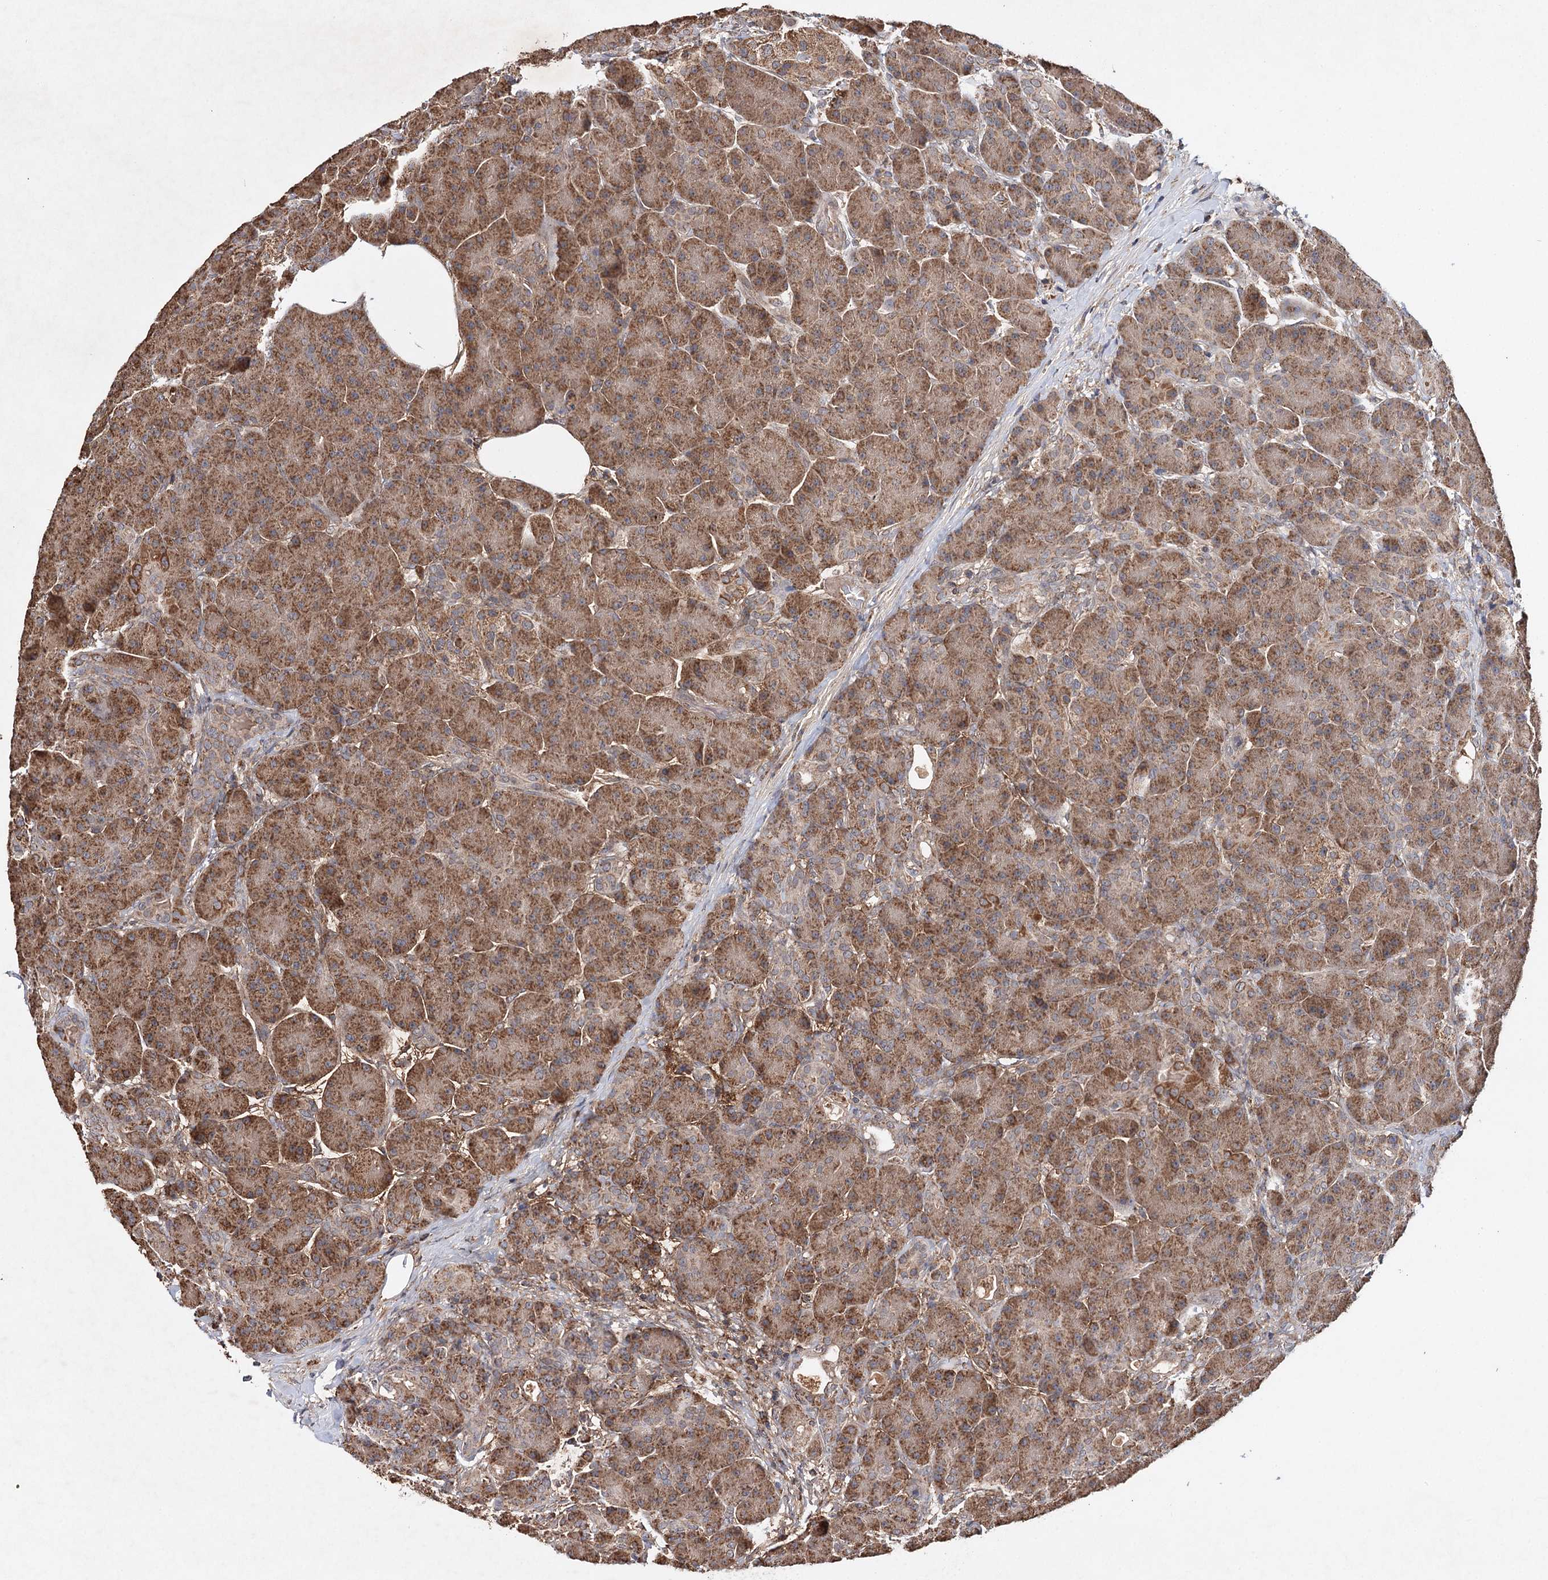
{"staining": {"intensity": "moderate", "quantity": ">75%", "location": "cytoplasmic/membranous"}, "tissue": "pancreas", "cell_type": "Exocrine glandular cells", "image_type": "normal", "snomed": [{"axis": "morphology", "description": "Normal tissue, NOS"}, {"axis": "topography", "description": "Pancreas"}], "caption": "Immunohistochemistry (IHC) of normal pancreas reveals medium levels of moderate cytoplasmic/membranous positivity in approximately >75% of exocrine glandular cells.", "gene": "PIK3CB", "patient": {"sex": "male", "age": 63}}